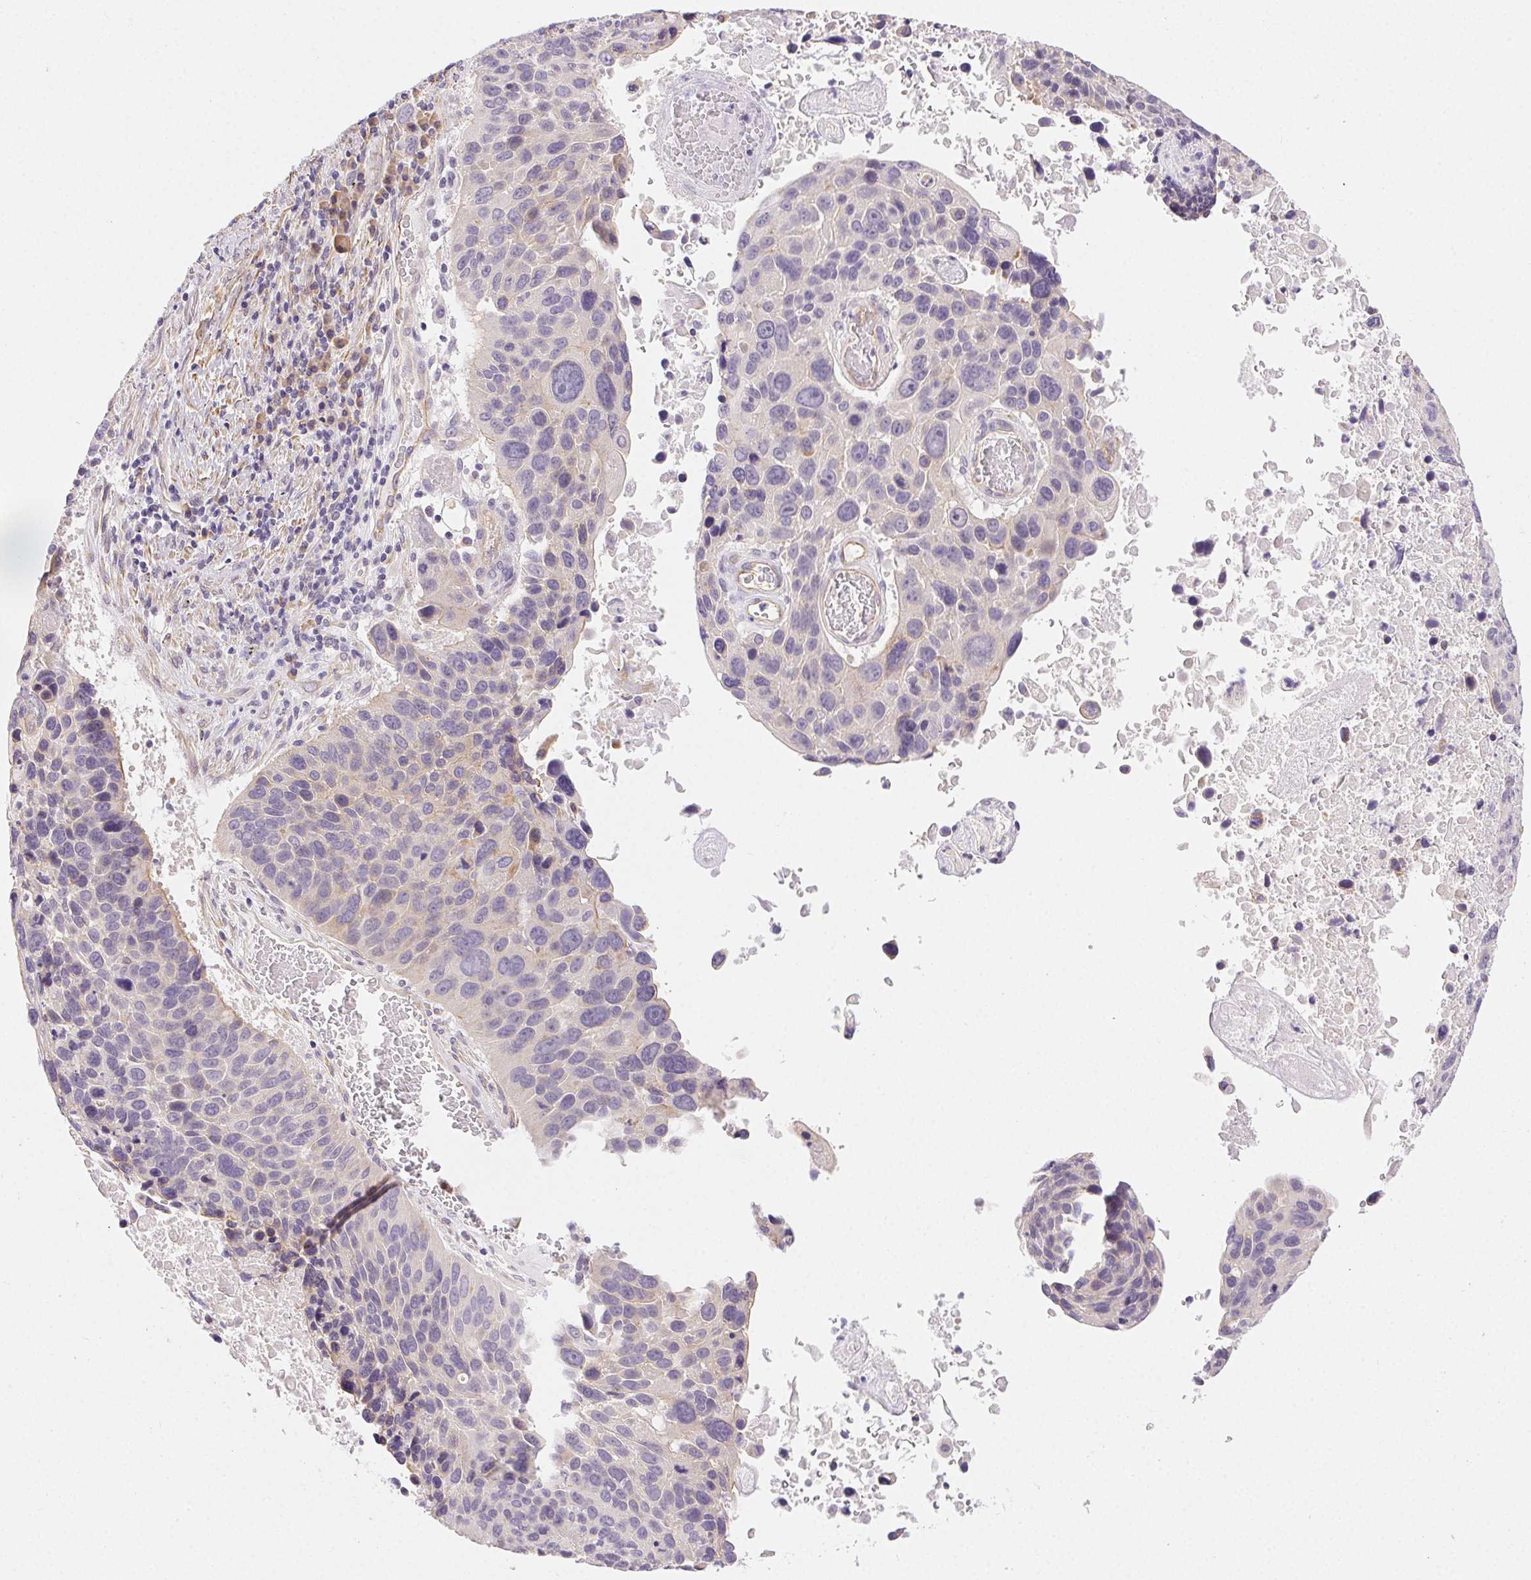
{"staining": {"intensity": "negative", "quantity": "none", "location": "none"}, "tissue": "lung cancer", "cell_type": "Tumor cells", "image_type": "cancer", "snomed": [{"axis": "morphology", "description": "Squamous cell carcinoma, NOS"}, {"axis": "topography", "description": "Lung"}], "caption": "Tumor cells show no significant staining in squamous cell carcinoma (lung). (Brightfield microscopy of DAB (3,3'-diaminobenzidine) immunohistochemistry at high magnification).", "gene": "CSN1S1", "patient": {"sex": "male", "age": 68}}